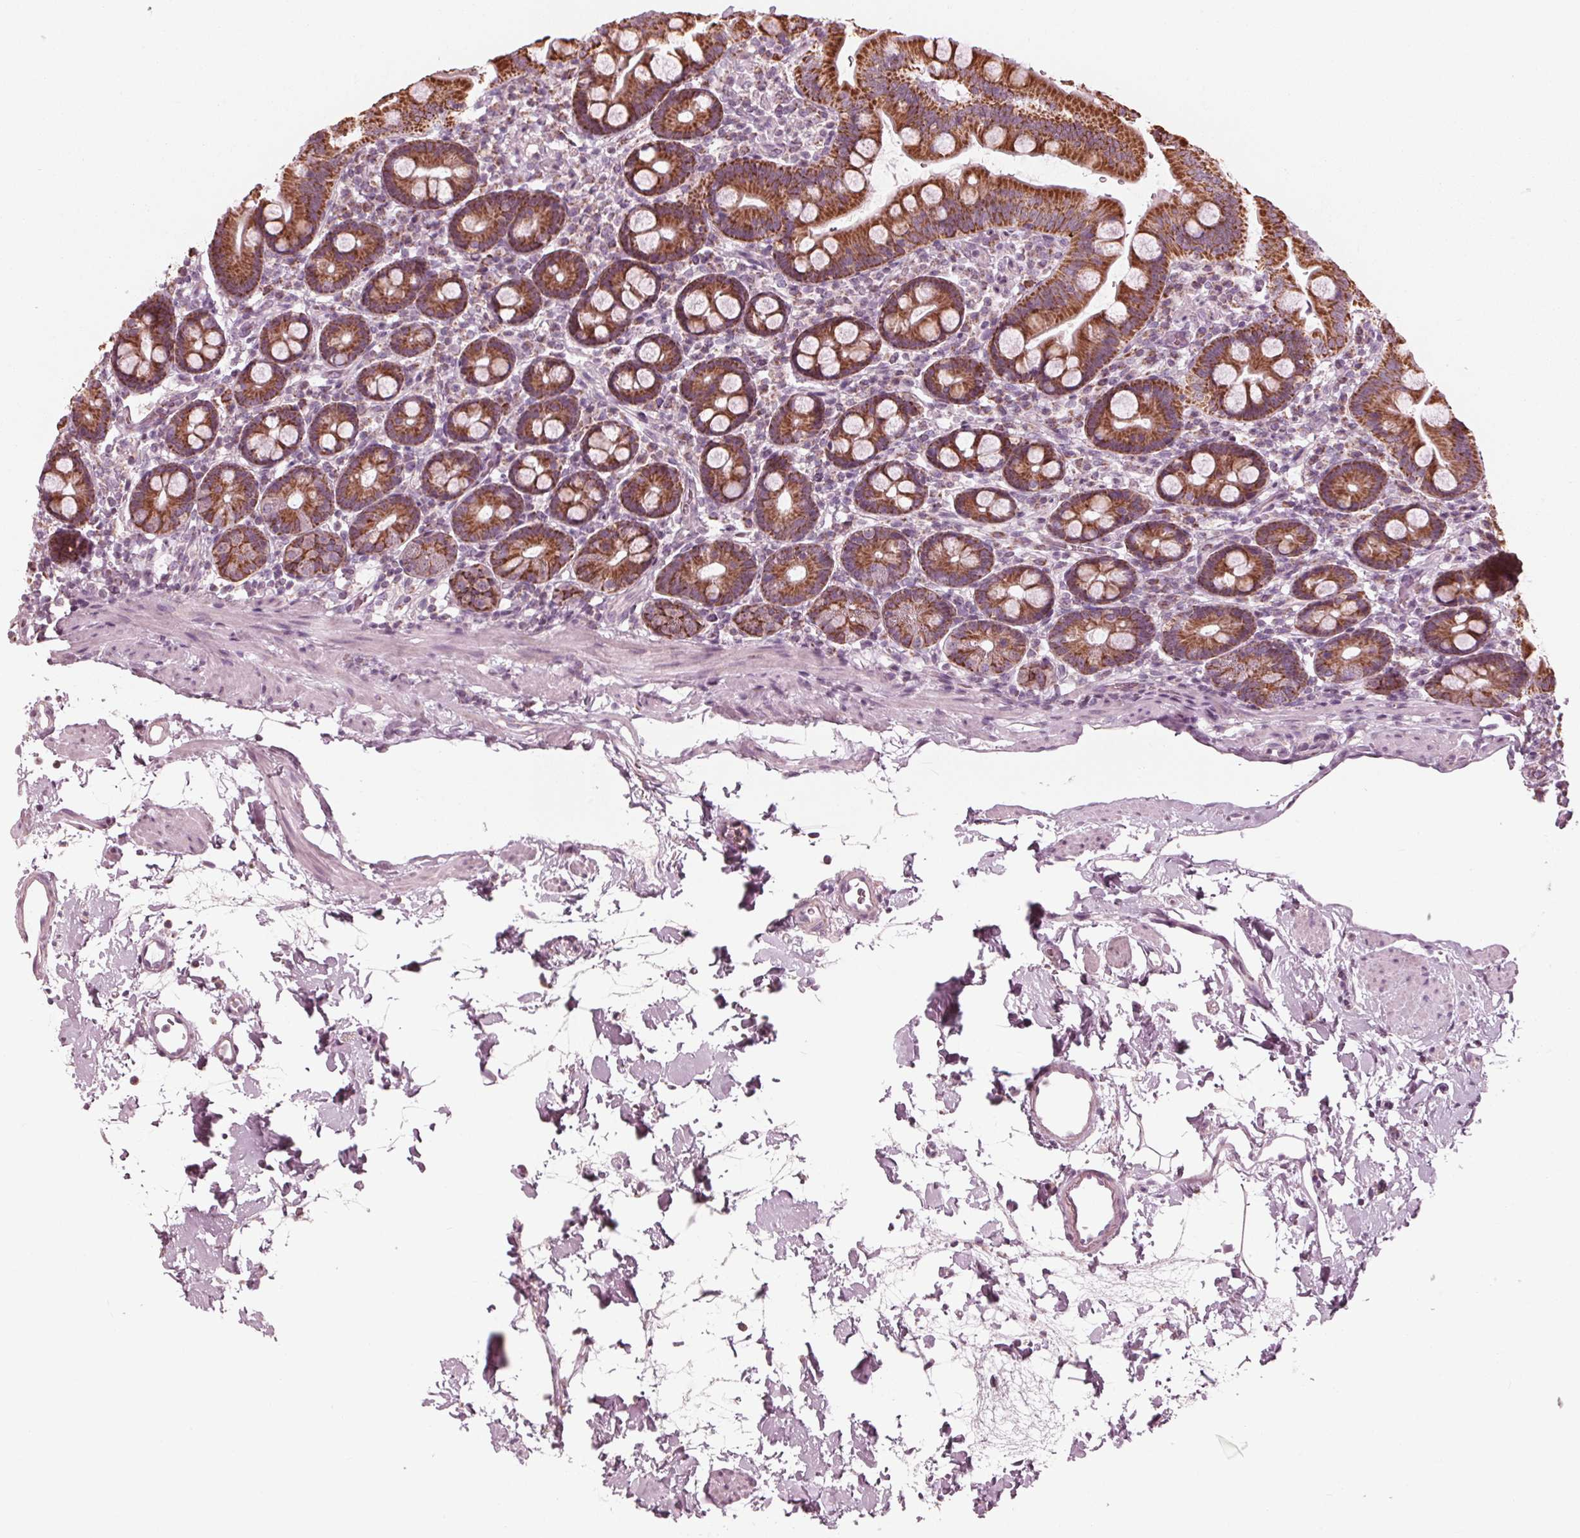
{"staining": {"intensity": "strong", "quantity": ">75%", "location": "cytoplasmic/membranous"}, "tissue": "duodenum", "cell_type": "Glandular cells", "image_type": "normal", "snomed": [{"axis": "morphology", "description": "Normal tissue, NOS"}, {"axis": "topography", "description": "Duodenum"}], "caption": "Immunohistochemistry (IHC) (DAB) staining of unremarkable human duodenum demonstrates strong cytoplasmic/membranous protein expression in approximately >75% of glandular cells. The staining was performed using DAB to visualize the protein expression in brown, while the nuclei were stained in blue with hematoxylin (Magnification: 20x).", "gene": "CLN6", "patient": {"sex": "male", "age": 59}}